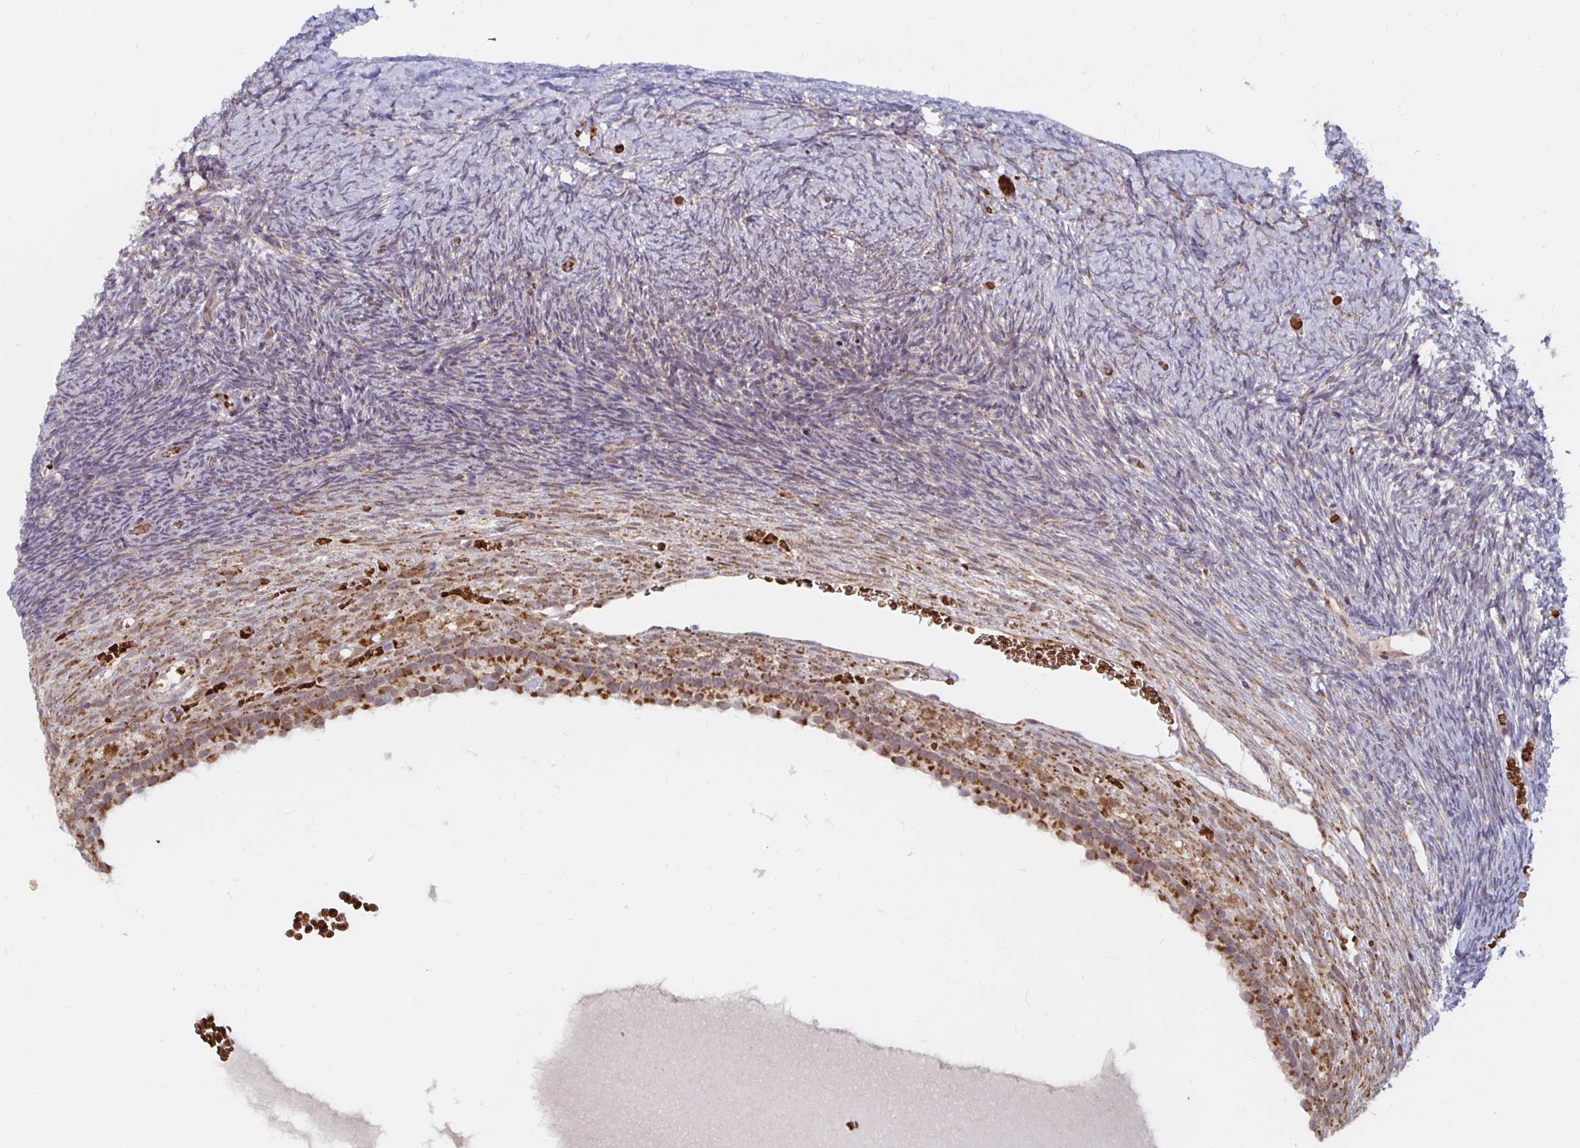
{"staining": {"intensity": "moderate", "quantity": ">75%", "location": "cytoplasmic/membranous"}, "tissue": "ovary", "cell_type": "Follicle cells", "image_type": "normal", "snomed": [{"axis": "morphology", "description": "Normal tissue, NOS"}, {"axis": "topography", "description": "Ovary"}], "caption": "High-magnification brightfield microscopy of normal ovary stained with DAB (brown) and counterstained with hematoxylin (blue). follicle cells exhibit moderate cytoplasmic/membranous expression is seen in approximately>75% of cells. (Brightfield microscopy of DAB IHC at high magnification).", "gene": "MRPL28", "patient": {"sex": "female", "age": 39}}